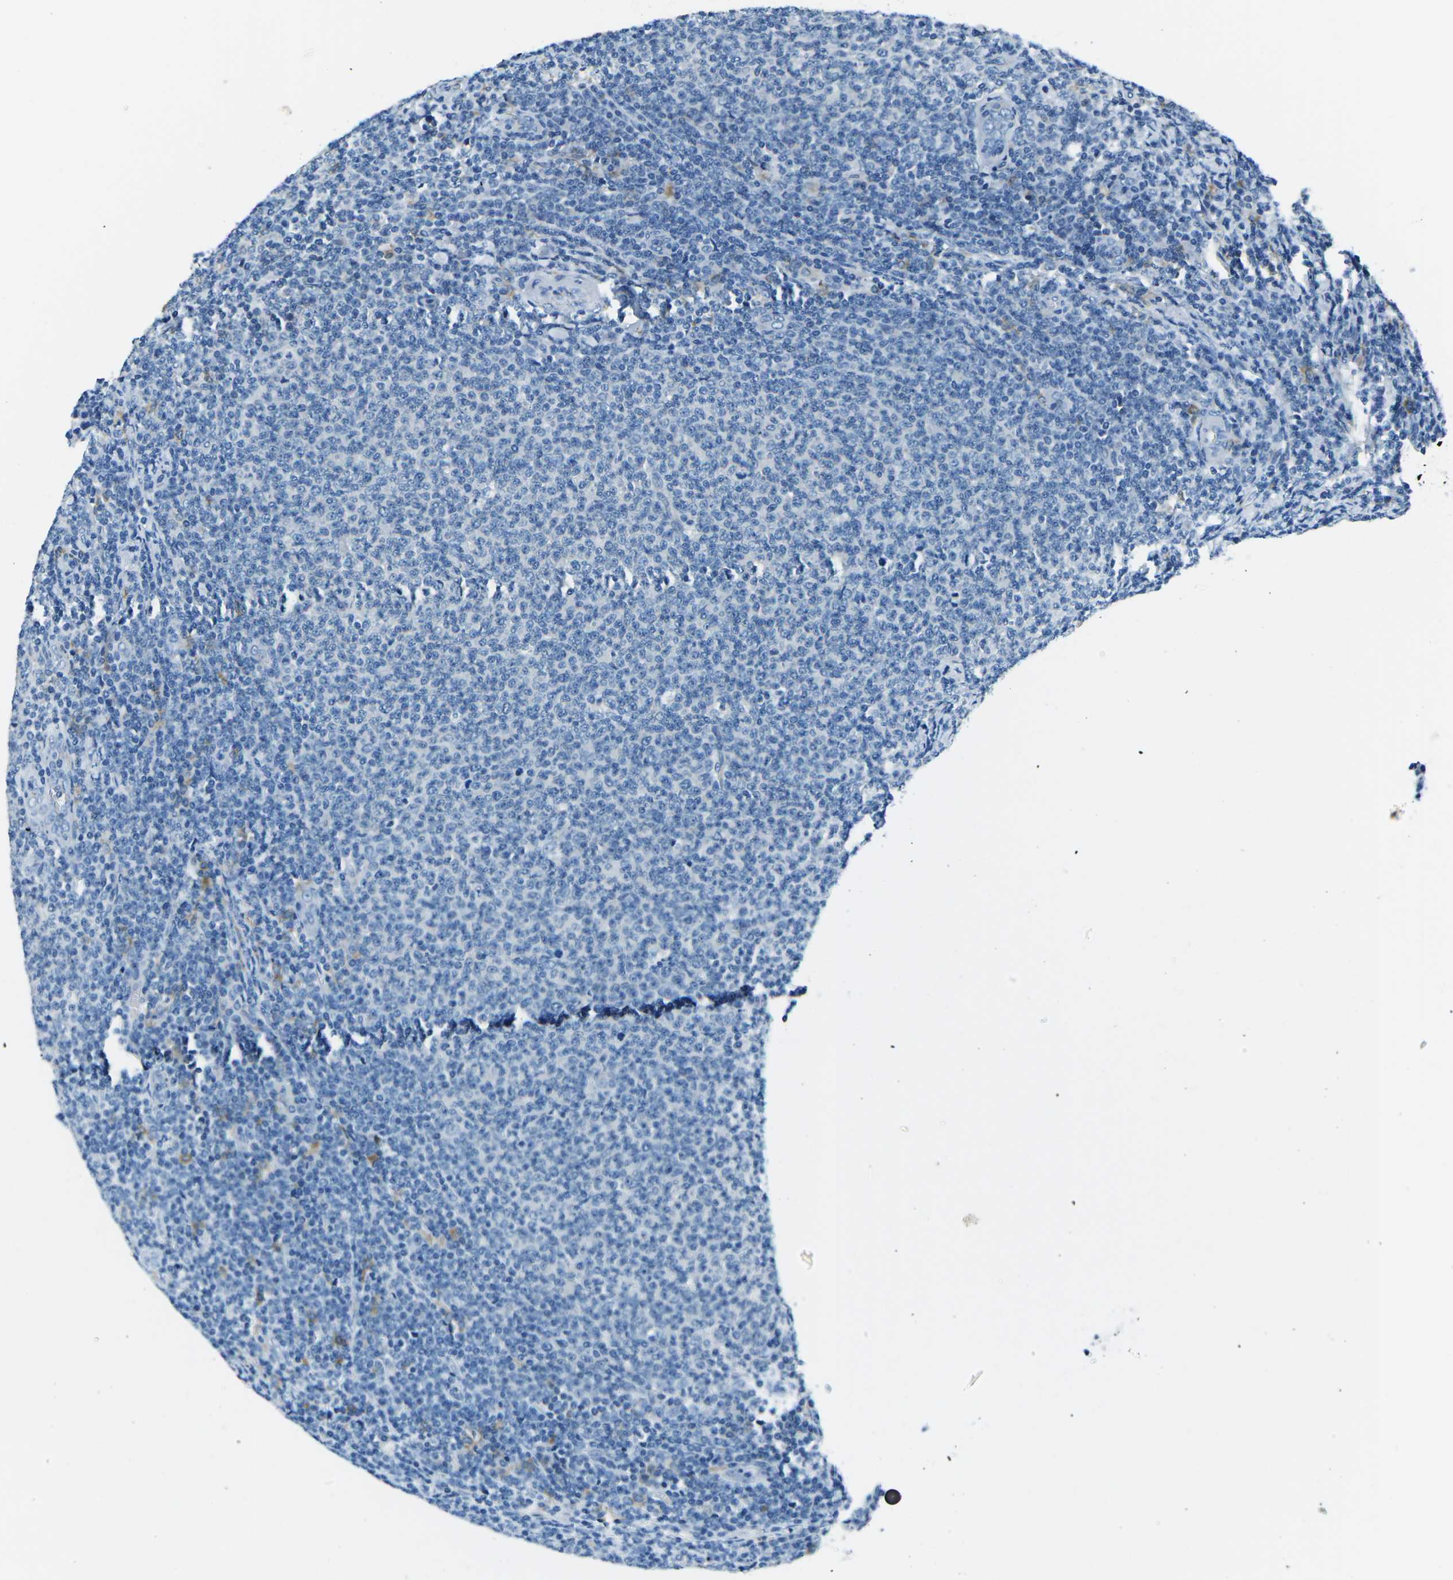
{"staining": {"intensity": "negative", "quantity": "none", "location": "none"}, "tissue": "lymphoma", "cell_type": "Tumor cells", "image_type": "cancer", "snomed": [{"axis": "morphology", "description": "Malignant lymphoma, non-Hodgkin's type, Low grade"}, {"axis": "topography", "description": "Lymph node"}], "caption": "Immunohistochemical staining of human lymphoma demonstrates no significant staining in tumor cells.", "gene": "CD1D", "patient": {"sex": "male", "age": 66}}